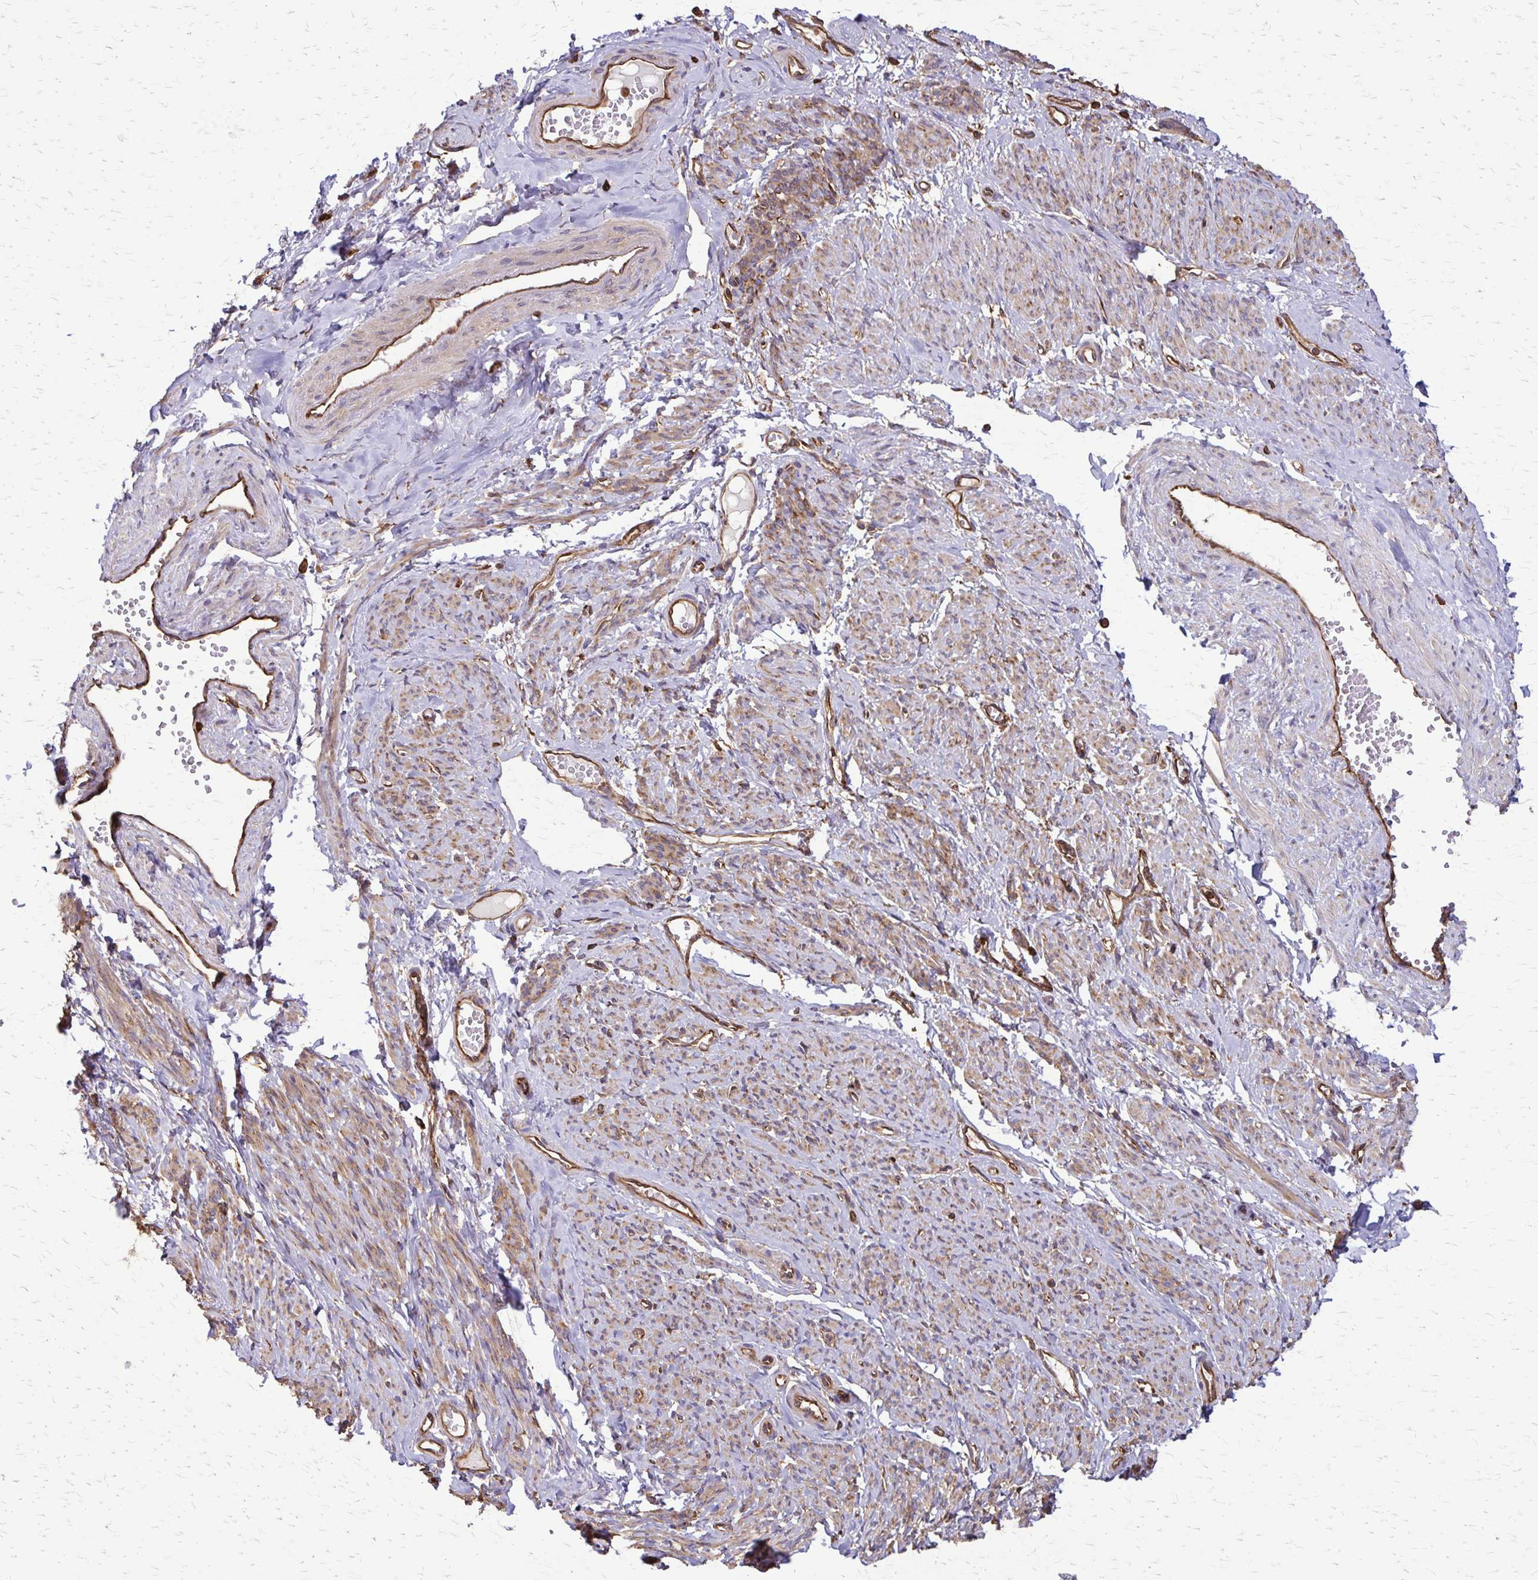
{"staining": {"intensity": "weak", "quantity": ">75%", "location": "cytoplasmic/membranous"}, "tissue": "smooth muscle", "cell_type": "Smooth muscle cells", "image_type": "normal", "snomed": [{"axis": "morphology", "description": "Normal tissue, NOS"}, {"axis": "topography", "description": "Smooth muscle"}], "caption": "A high-resolution micrograph shows immunohistochemistry staining of unremarkable smooth muscle, which shows weak cytoplasmic/membranous positivity in approximately >75% of smooth muscle cells. (Stains: DAB in brown, nuclei in blue, Microscopy: brightfield microscopy at high magnification).", "gene": "EEF2", "patient": {"sex": "female", "age": 65}}